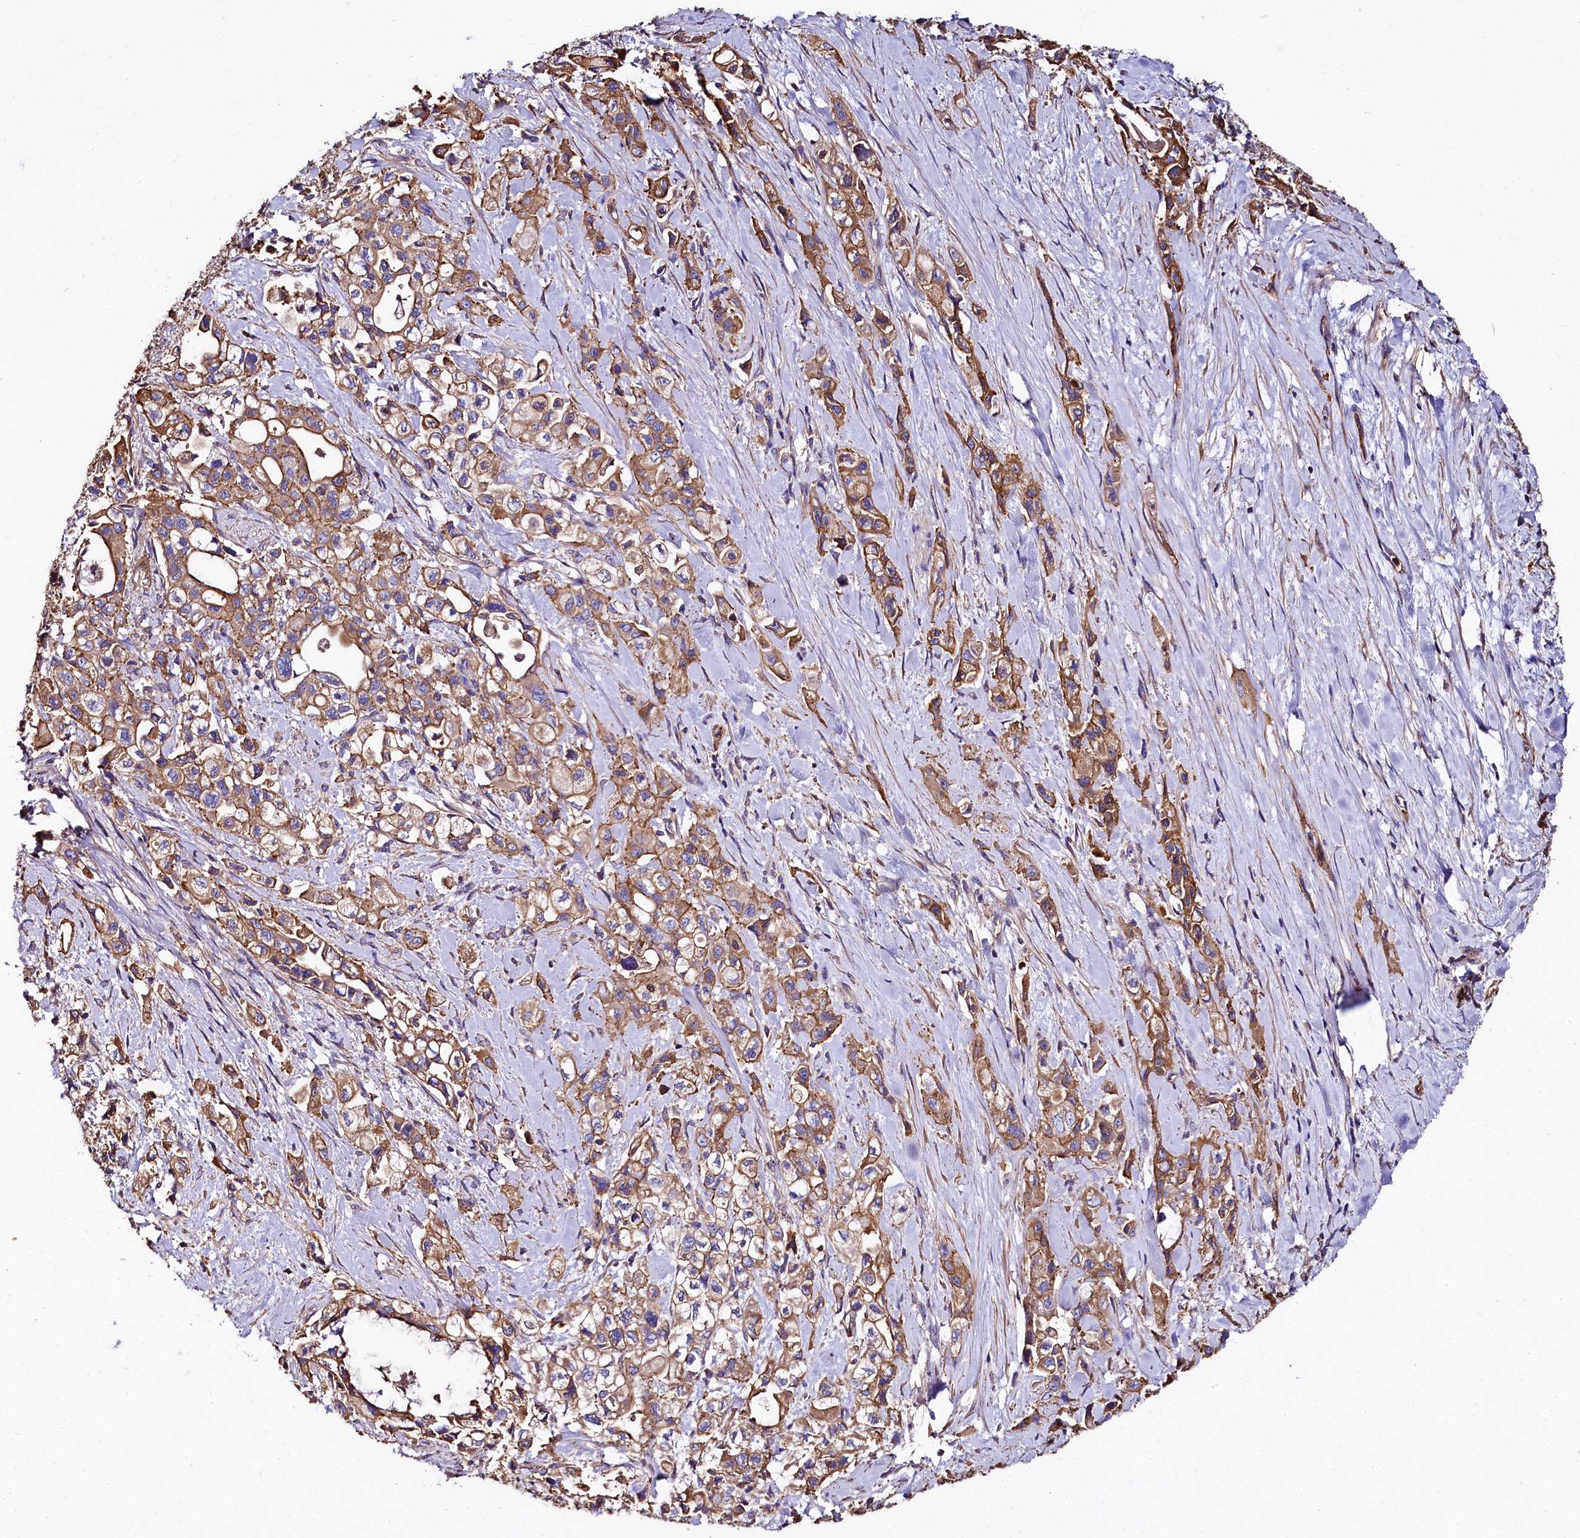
{"staining": {"intensity": "moderate", "quantity": ">75%", "location": "cytoplasmic/membranous"}, "tissue": "pancreatic cancer", "cell_type": "Tumor cells", "image_type": "cancer", "snomed": [{"axis": "morphology", "description": "Adenocarcinoma, NOS"}, {"axis": "topography", "description": "Pancreas"}], "caption": "About >75% of tumor cells in human adenocarcinoma (pancreatic) show moderate cytoplasmic/membranous protein expression as visualized by brown immunohistochemical staining.", "gene": "FCHSD2", "patient": {"sex": "female", "age": 66}}